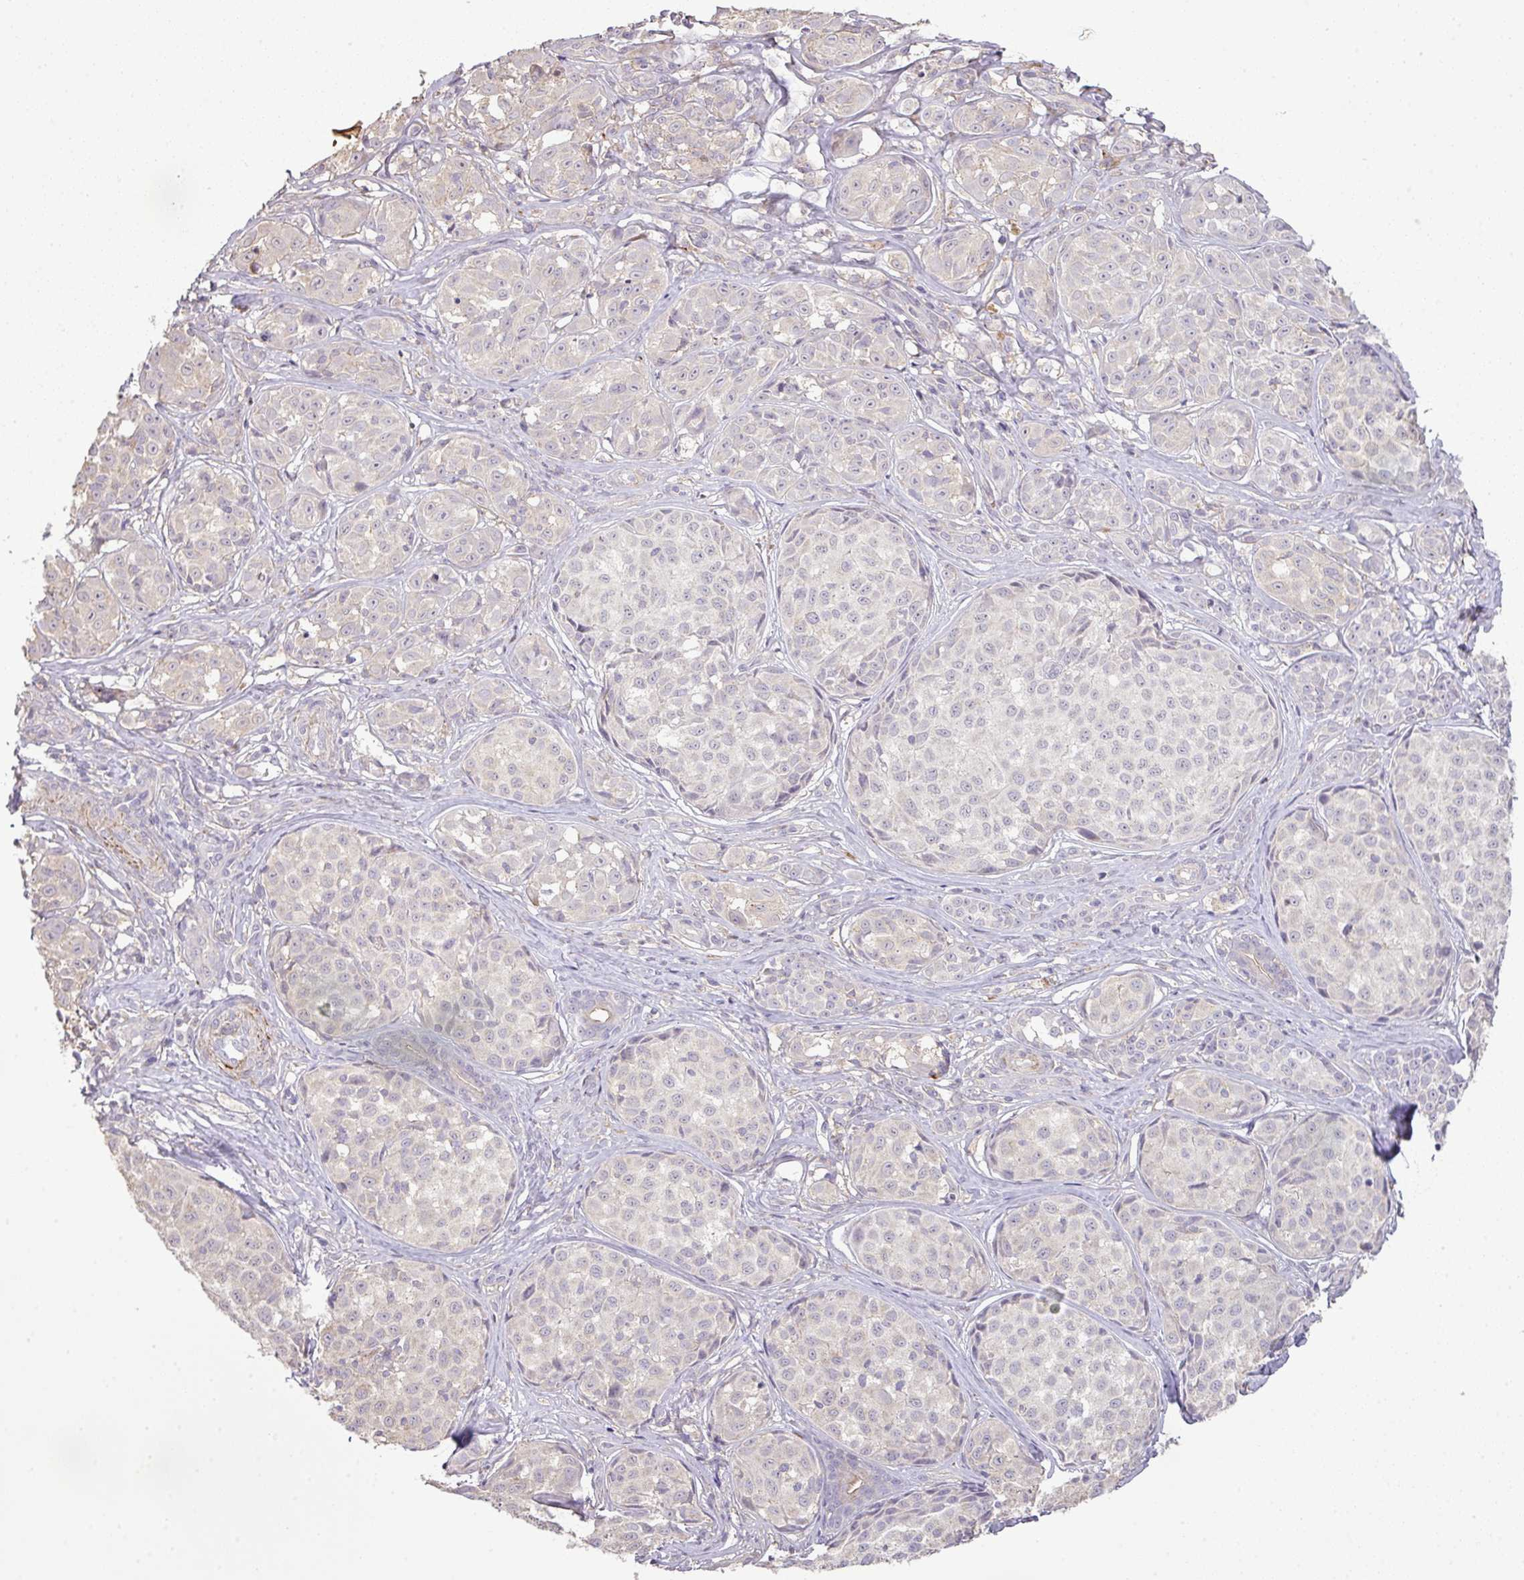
{"staining": {"intensity": "negative", "quantity": "none", "location": "none"}, "tissue": "melanoma", "cell_type": "Tumor cells", "image_type": "cancer", "snomed": [{"axis": "morphology", "description": "Malignant melanoma, NOS"}, {"axis": "topography", "description": "Skin"}], "caption": "DAB (3,3'-diaminobenzidine) immunohistochemical staining of human melanoma exhibits no significant positivity in tumor cells. (DAB (3,3'-diaminobenzidine) immunohistochemistry (IHC) with hematoxylin counter stain).", "gene": "TPRA1", "patient": {"sex": "female", "age": 35}}